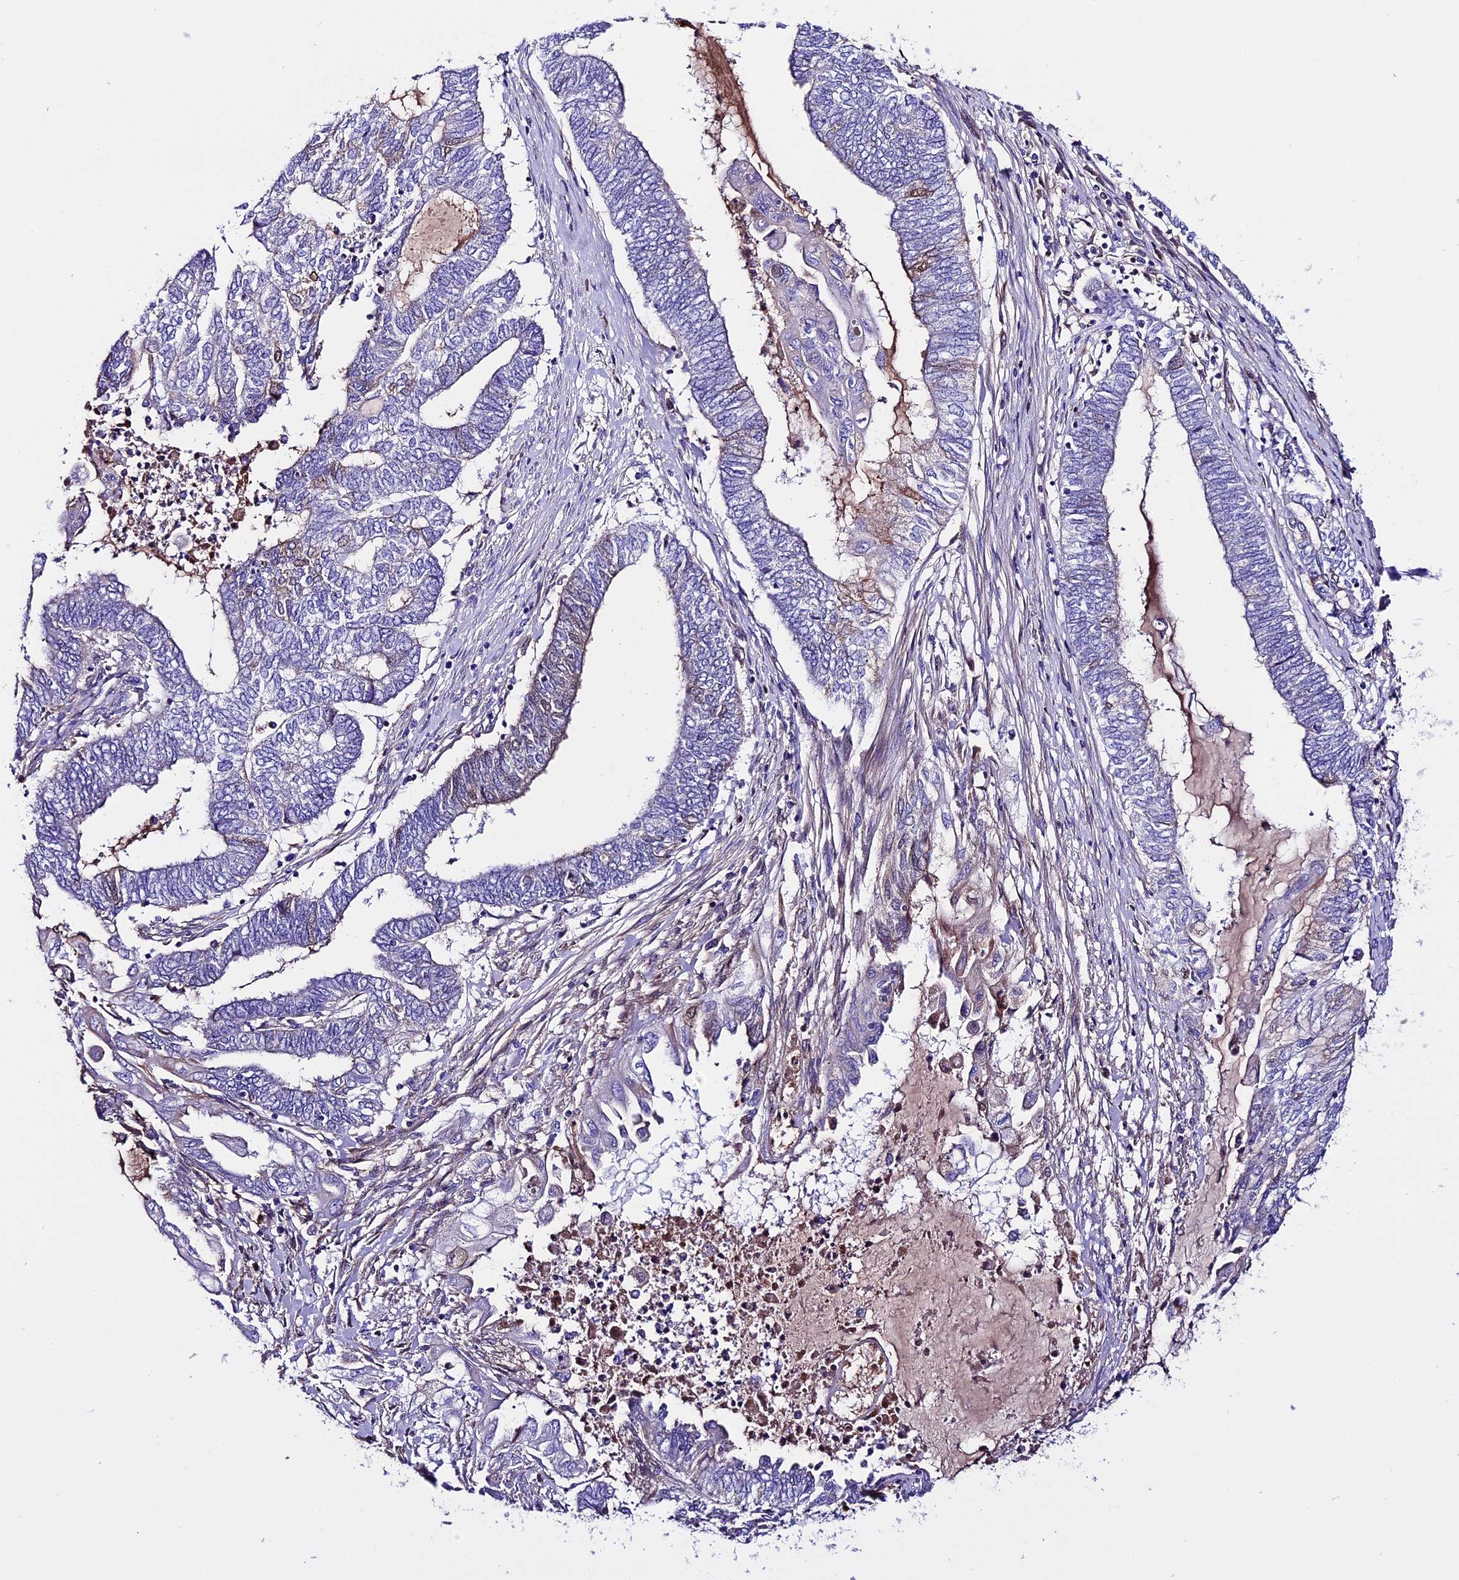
{"staining": {"intensity": "negative", "quantity": "none", "location": "none"}, "tissue": "endometrial cancer", "cell_type": "Tumor cells", "image_type": "cancer", "snomed": [{"axis": "morphology", "description": "Adenocarcinoma, NOS"}, {"axis": "topography", "description": "Uterus"}, {"axis": "topography", "description": "Endometrium"}], "caption": "IHC of endometrial adenocarcinoma exhibits no positivity in tumor cells. (Brightfield microscopy of DAB immunohistochemistry at high magnification).", "gene": "TCP11L2", "patient": {"sex": "female", "age": 70}}